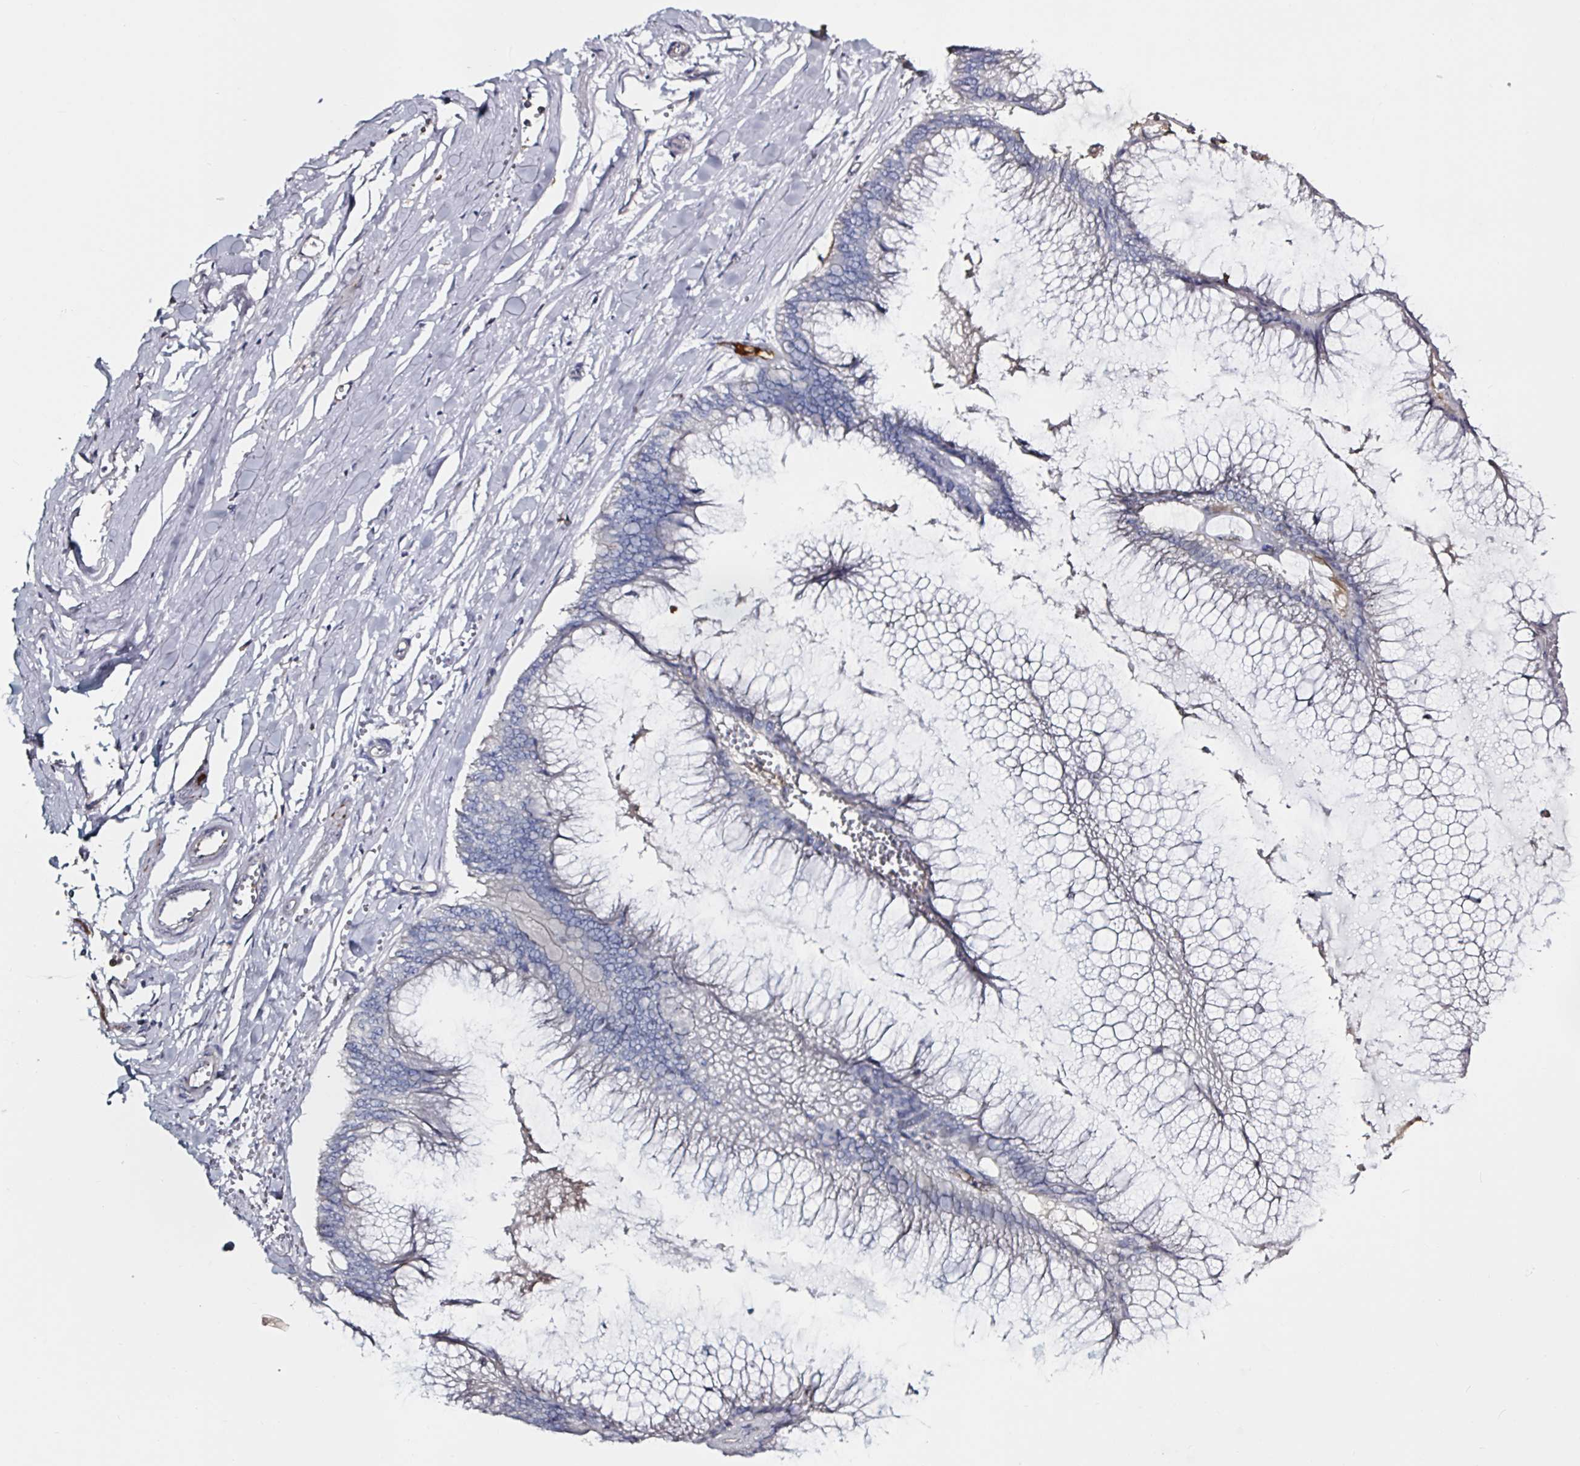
{"staining": {"intensity": "negative", "quantity": "none", "location": "none"}, "tissue": "ovarian cancer", "cell_type": "Tumor cells", "image_type": "cancer", "snomed": [{"axis": "morphology", "description": "Cystadenocarcinoma, mucinous, NOS"}, {"axis": "topography", "description": "Ovary"}], "caption": "The histopathology image reveals no significant positivity in tumor cells of ovarian mucinous cystadenocarcinoma.", "gene": "ACSBG2", "patient": {"sex": "female", "age": 44}}